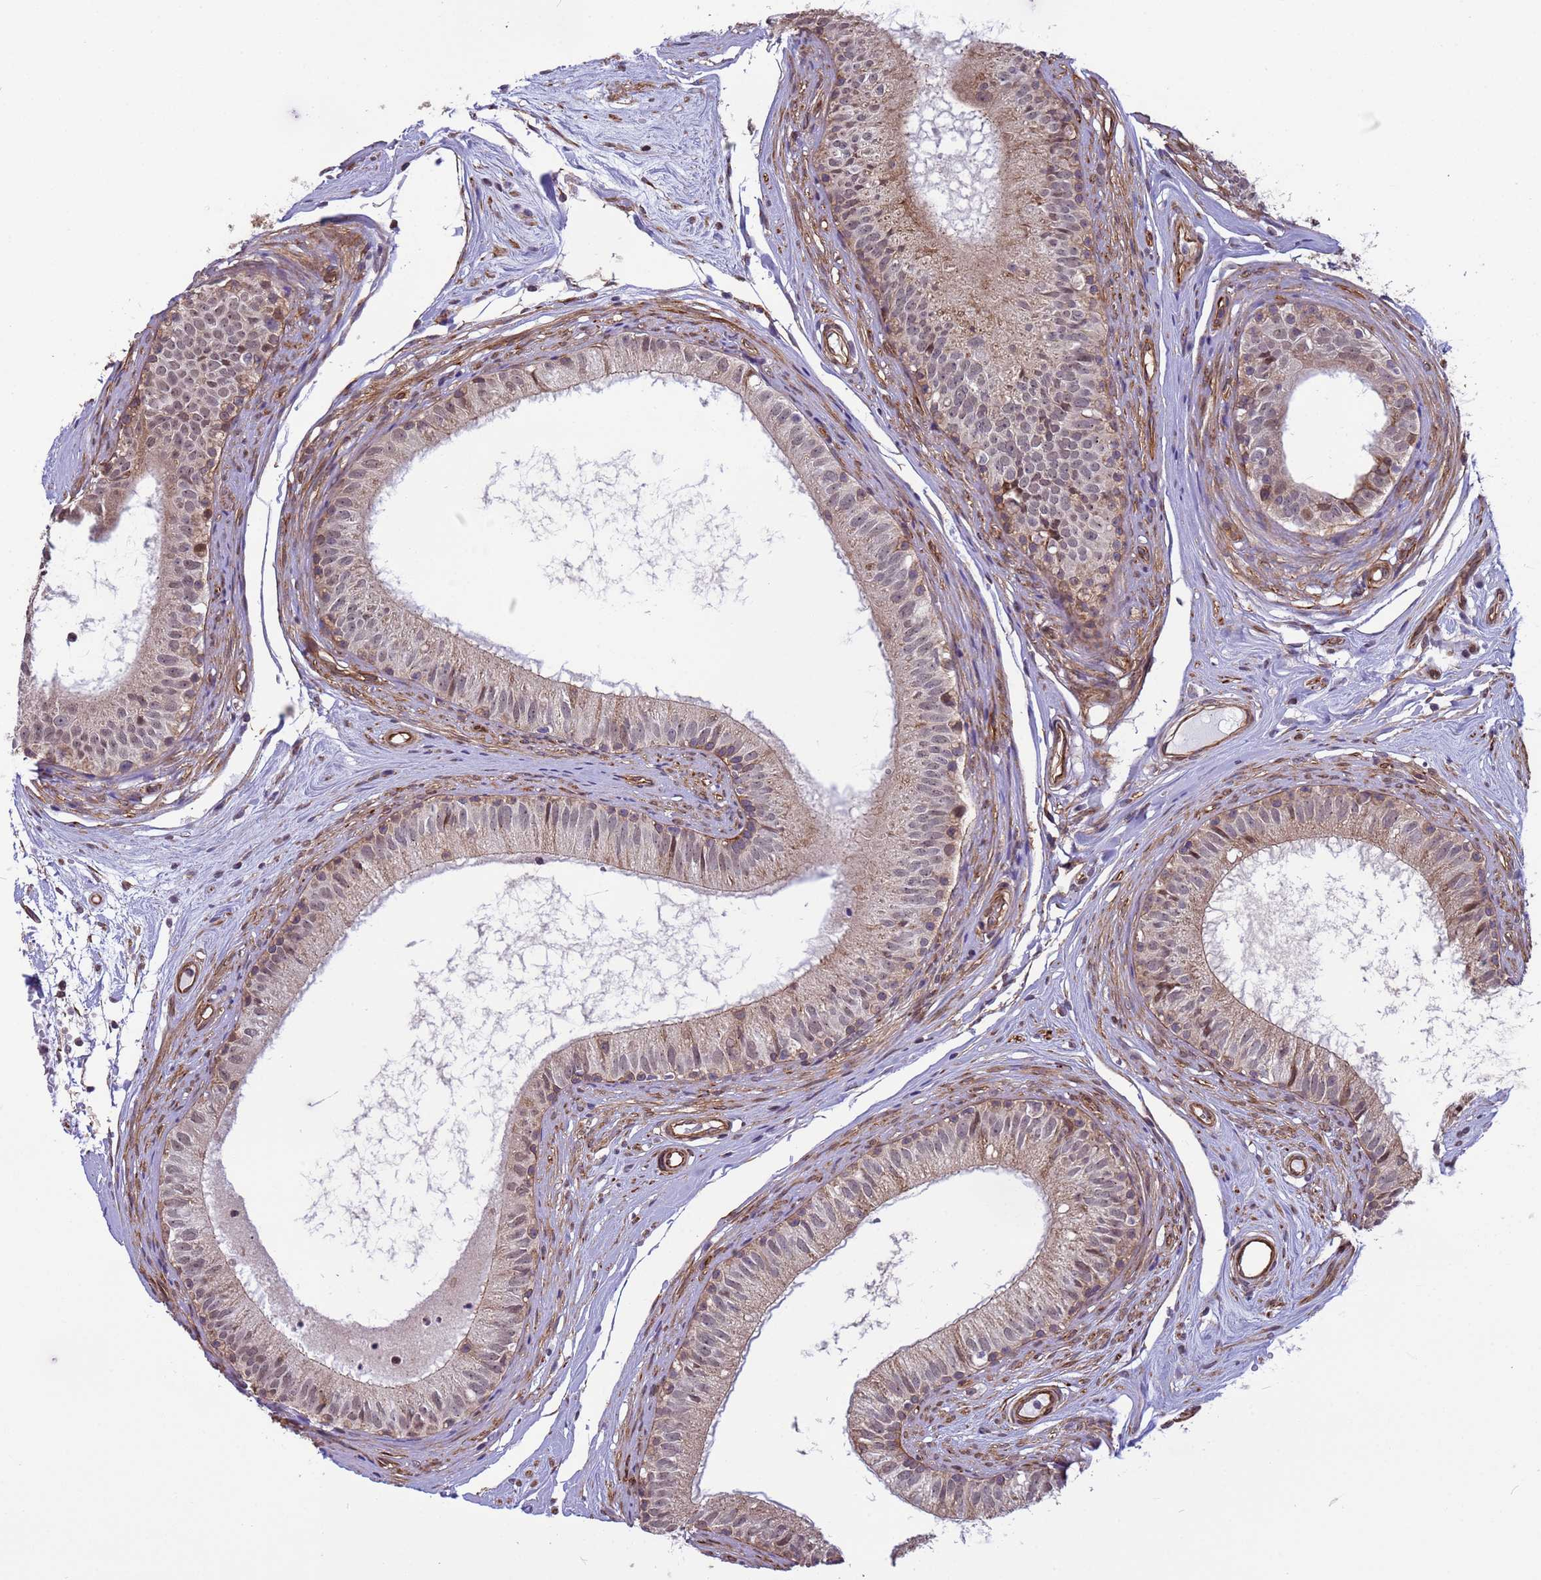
{"staining": {"intensity": "moderate", "quantity": ">75%", "location": "cytoplasmic/membranous"}, "tissue": "epididymis", "cell_type": "Glandular cells", "image_type": "normal", "snomed": [{"axis": "morphology", "description": "Normal tissue, NOS"}, {"axis": "topography", "description": "Epididymis"}], "caption": "Moderate cytoplasmic/membranous expression for a protein is identified in about >75% of glandular cells of unremarkable epididymis using immunohistochemistry (IHC).", "gene": "ITGB4", "patient": {"sex": "male", "age": 74}}